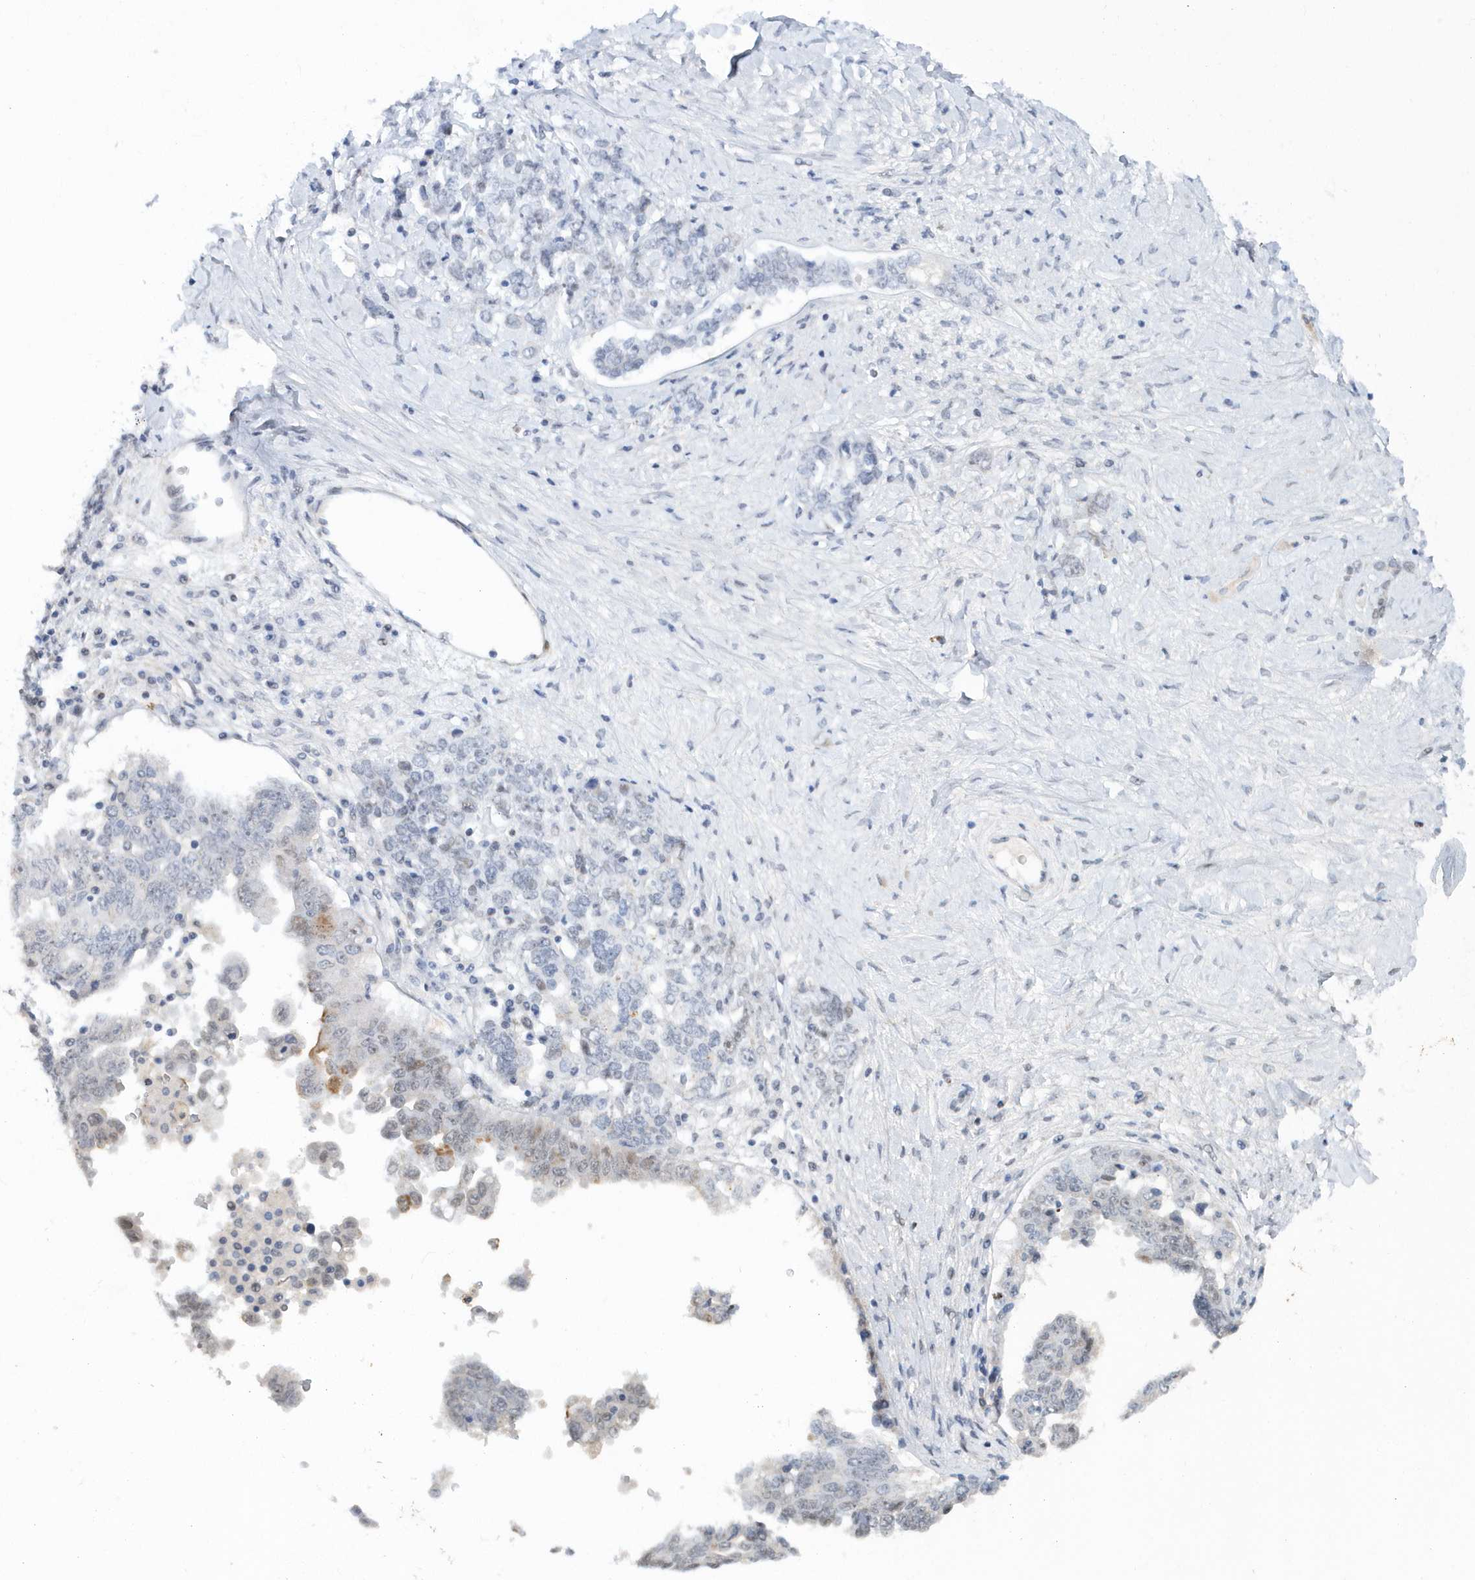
{"staining": {"intensity": "negative", "quantity": "none", "location": "none"}, "tissue": "ovarian cancer", "cell_type": "Tumor cells", "image_type": "cancer", "snomed": [{"axis": "morphology", "description": "Carcinoma, endometroid"}, {"axis": "topography", "description": "Ovary"}], "caption": "Tumor cells show no significant expression in ovarian endometroid carcinoma. The staining is performed using DAB brown chromogen with nuclei counter-stained in using hematoxylin.", "gene": "ASCL4", "patient": {"sex": "female", "age": 62}}